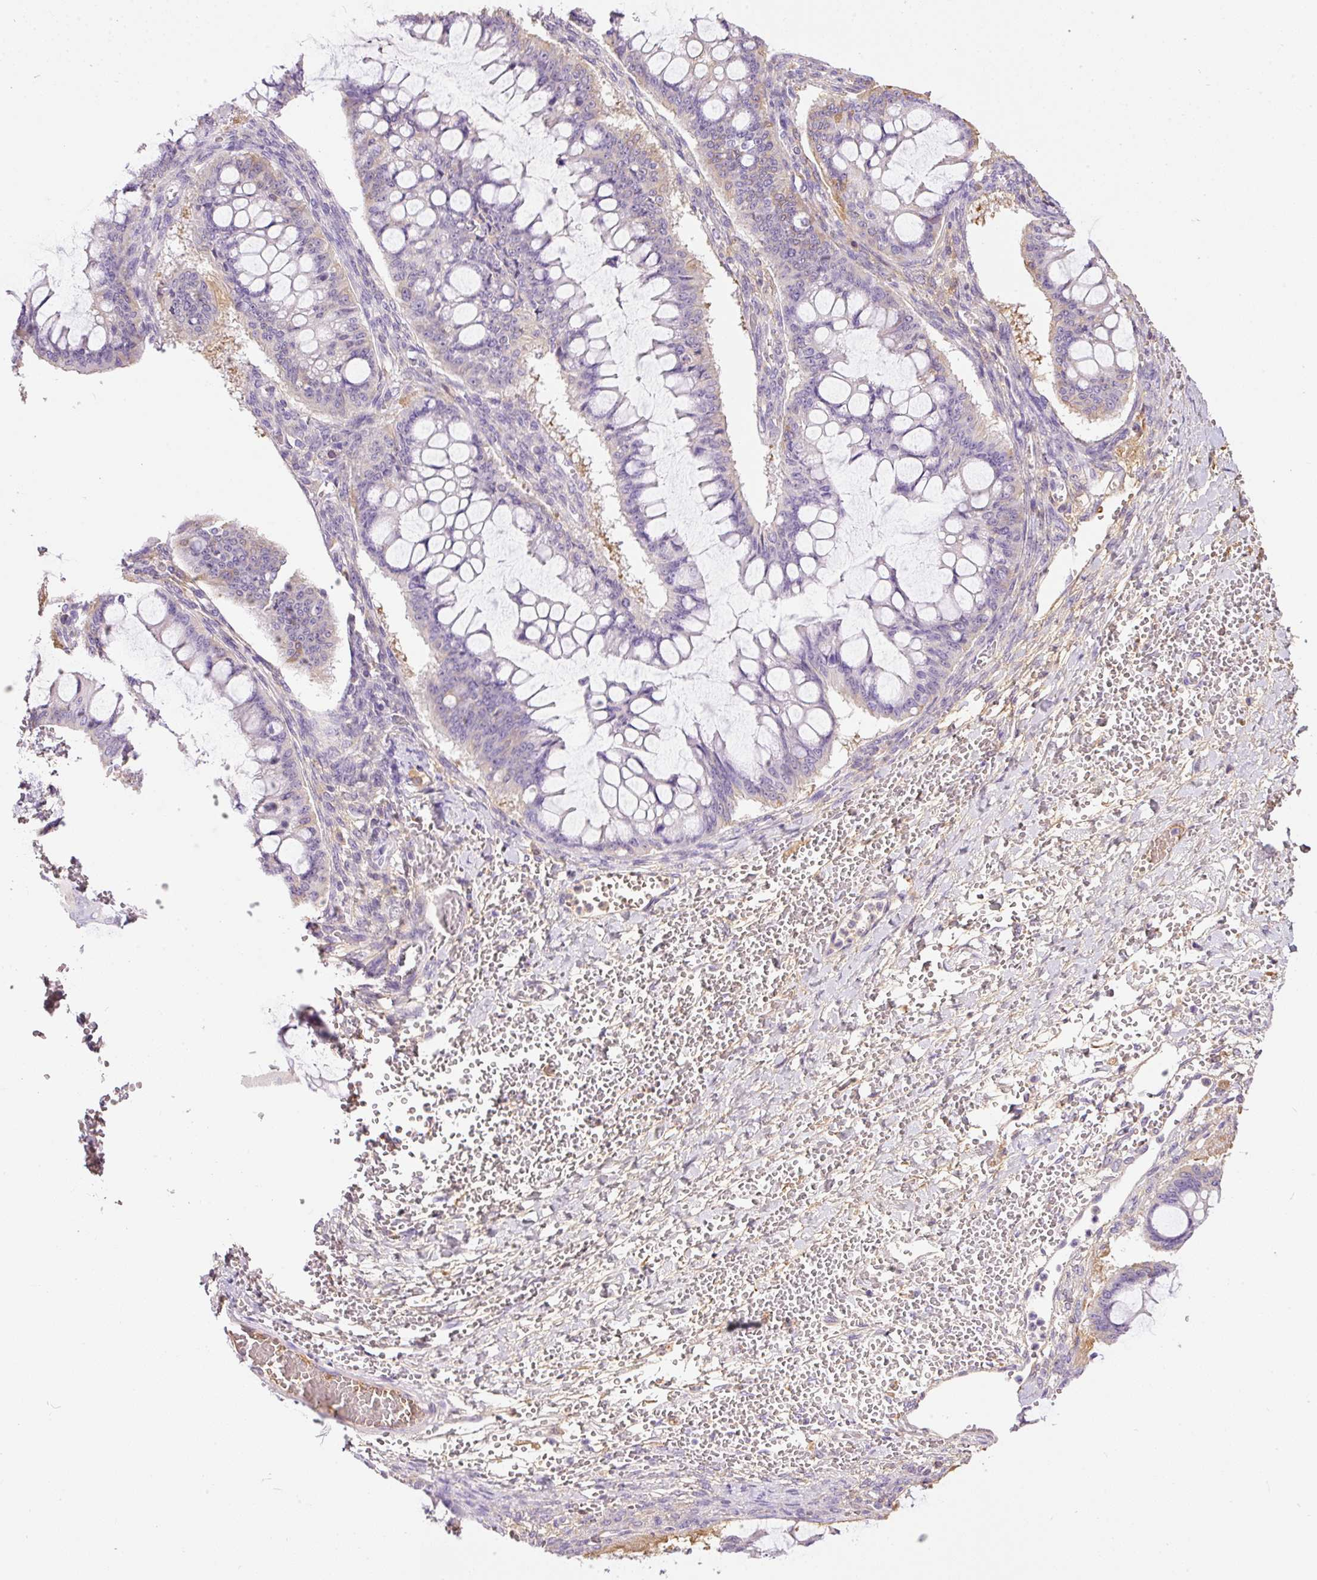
{"staining": {"intensity": "negative", "quantity": "none", "location": "none"}, "tissue": "ovarian cancer", "cell_type": "Tumor cells", "image_type": "cancer", "snomed": [{"axis": "morphology", "description": "Cystadenocarcinoma, mucinous, NOS"}, {"axis": "topography", "description": "Ovary"}], "caption": "IHC histopathology image of human ovarian cancer stained for a protein (brown), which shows no expression in tumor cells.", "gene": "PRPF38B", "patient": {"sex": "female", "age": 73}}